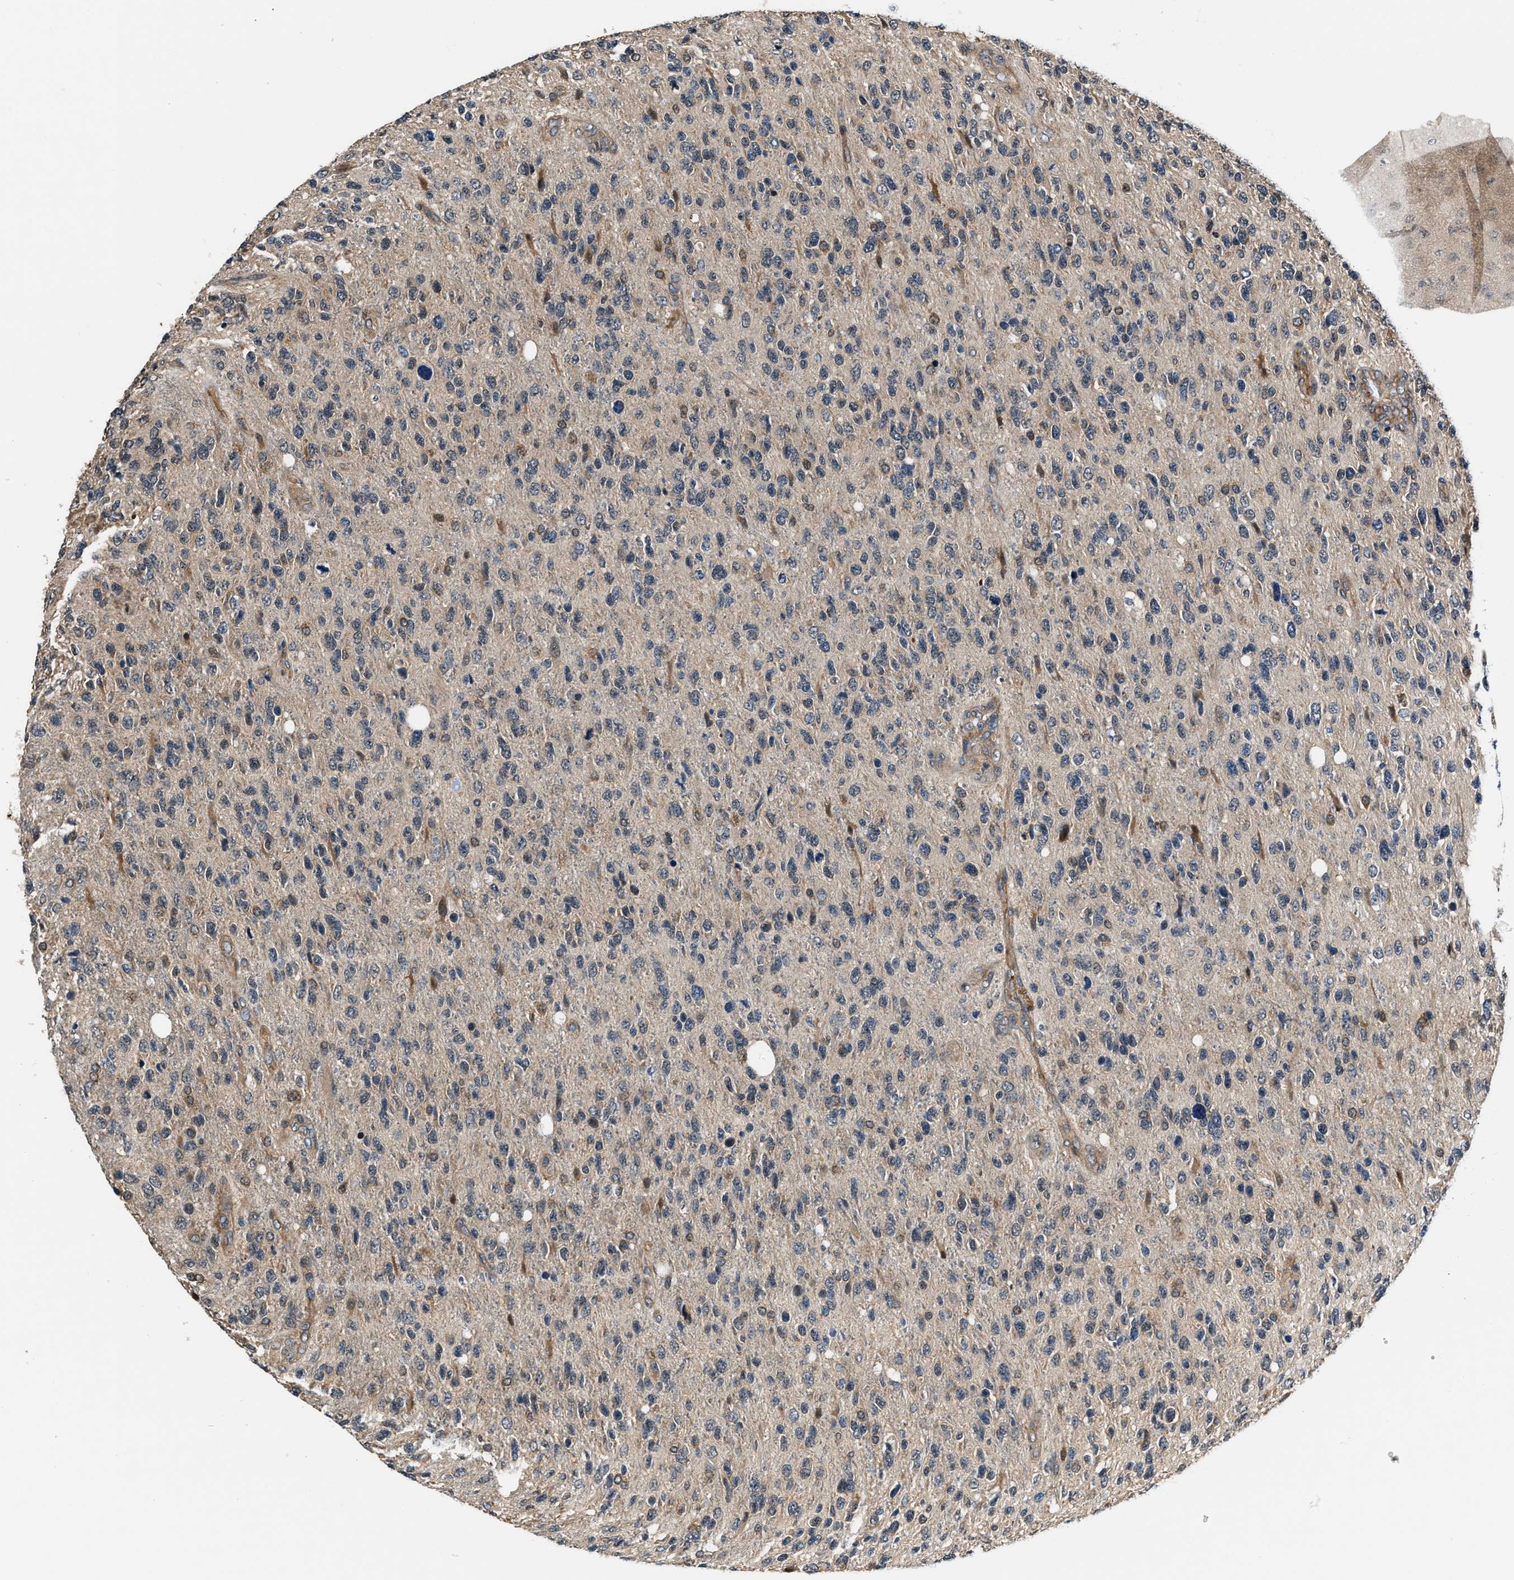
{"staining": {"intensity": "negative", "quantity": "none", "location": "none"}, "tissue": "glioma", "cell_type": "Tumor cells", "image_type": "cancer", "snomed": [{"axis": "morphology", "description": "Glioma, malignant, High grade"}, {"axis": "topography", "description": "Brain"}], "caption": "The image demonstrates no significant expression in tumor cells of glioma.", "gene": "TUT7", "patient": {"sex": "female", "age": 58}}